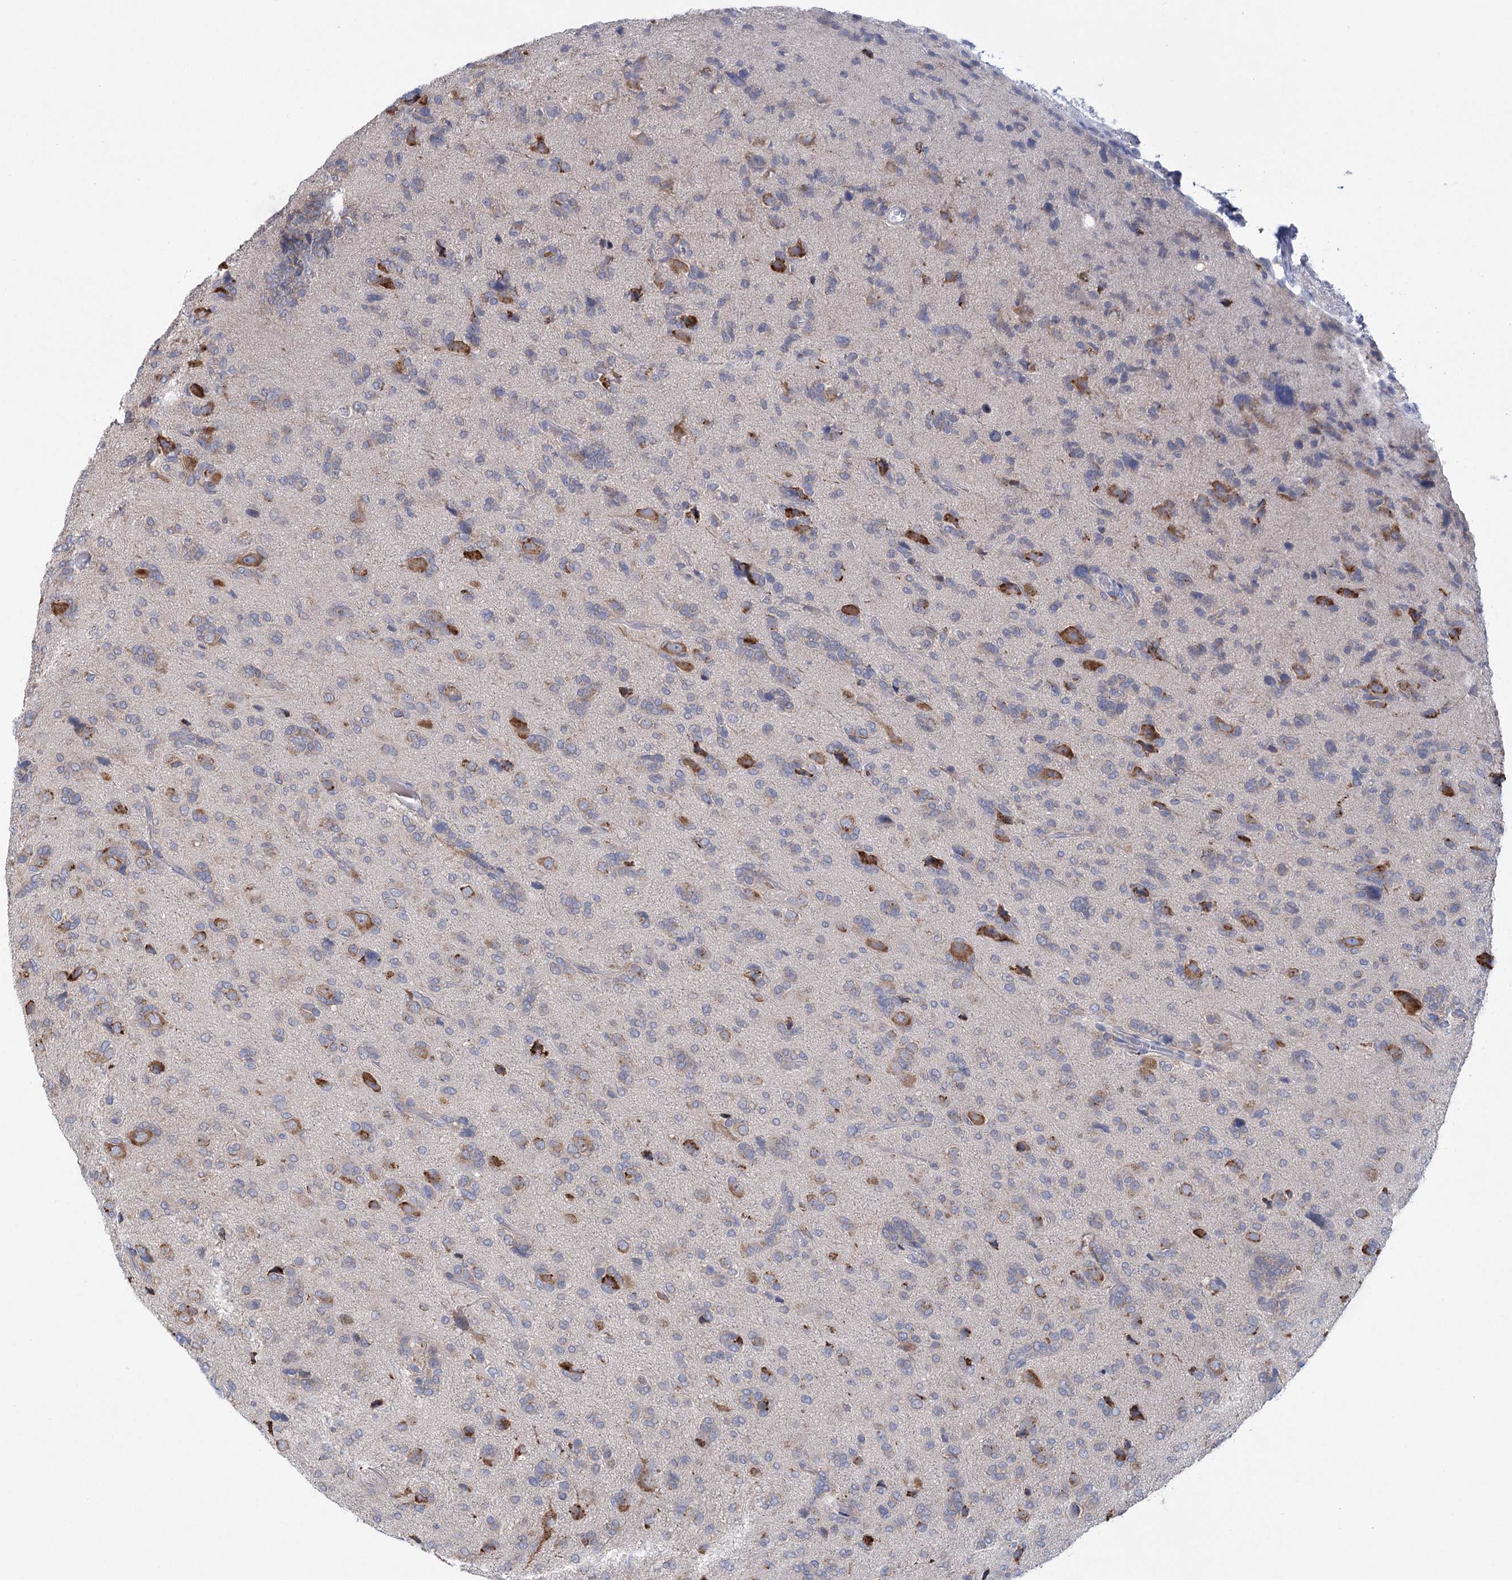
{"staining": {"intensity": "moderate", "quantity": "<25%", "location": "cytoplasmic/membranous"}, "tissue": "glioma", "cell_type": "Tumor cells", "image_type": "cancer", "snomed": [{"axis": "morphology", "description": "Glioma, malignant, High grade"}, {"axis": "topography", "description": "Brain"}], "caption": "Protein staining of glioma tissue exhibits moderate cytoplasmic/membranous positivity in about <25% of tumor cells.", "gene": "METTL24", "patient": {"sex": "female", "age": 59}}